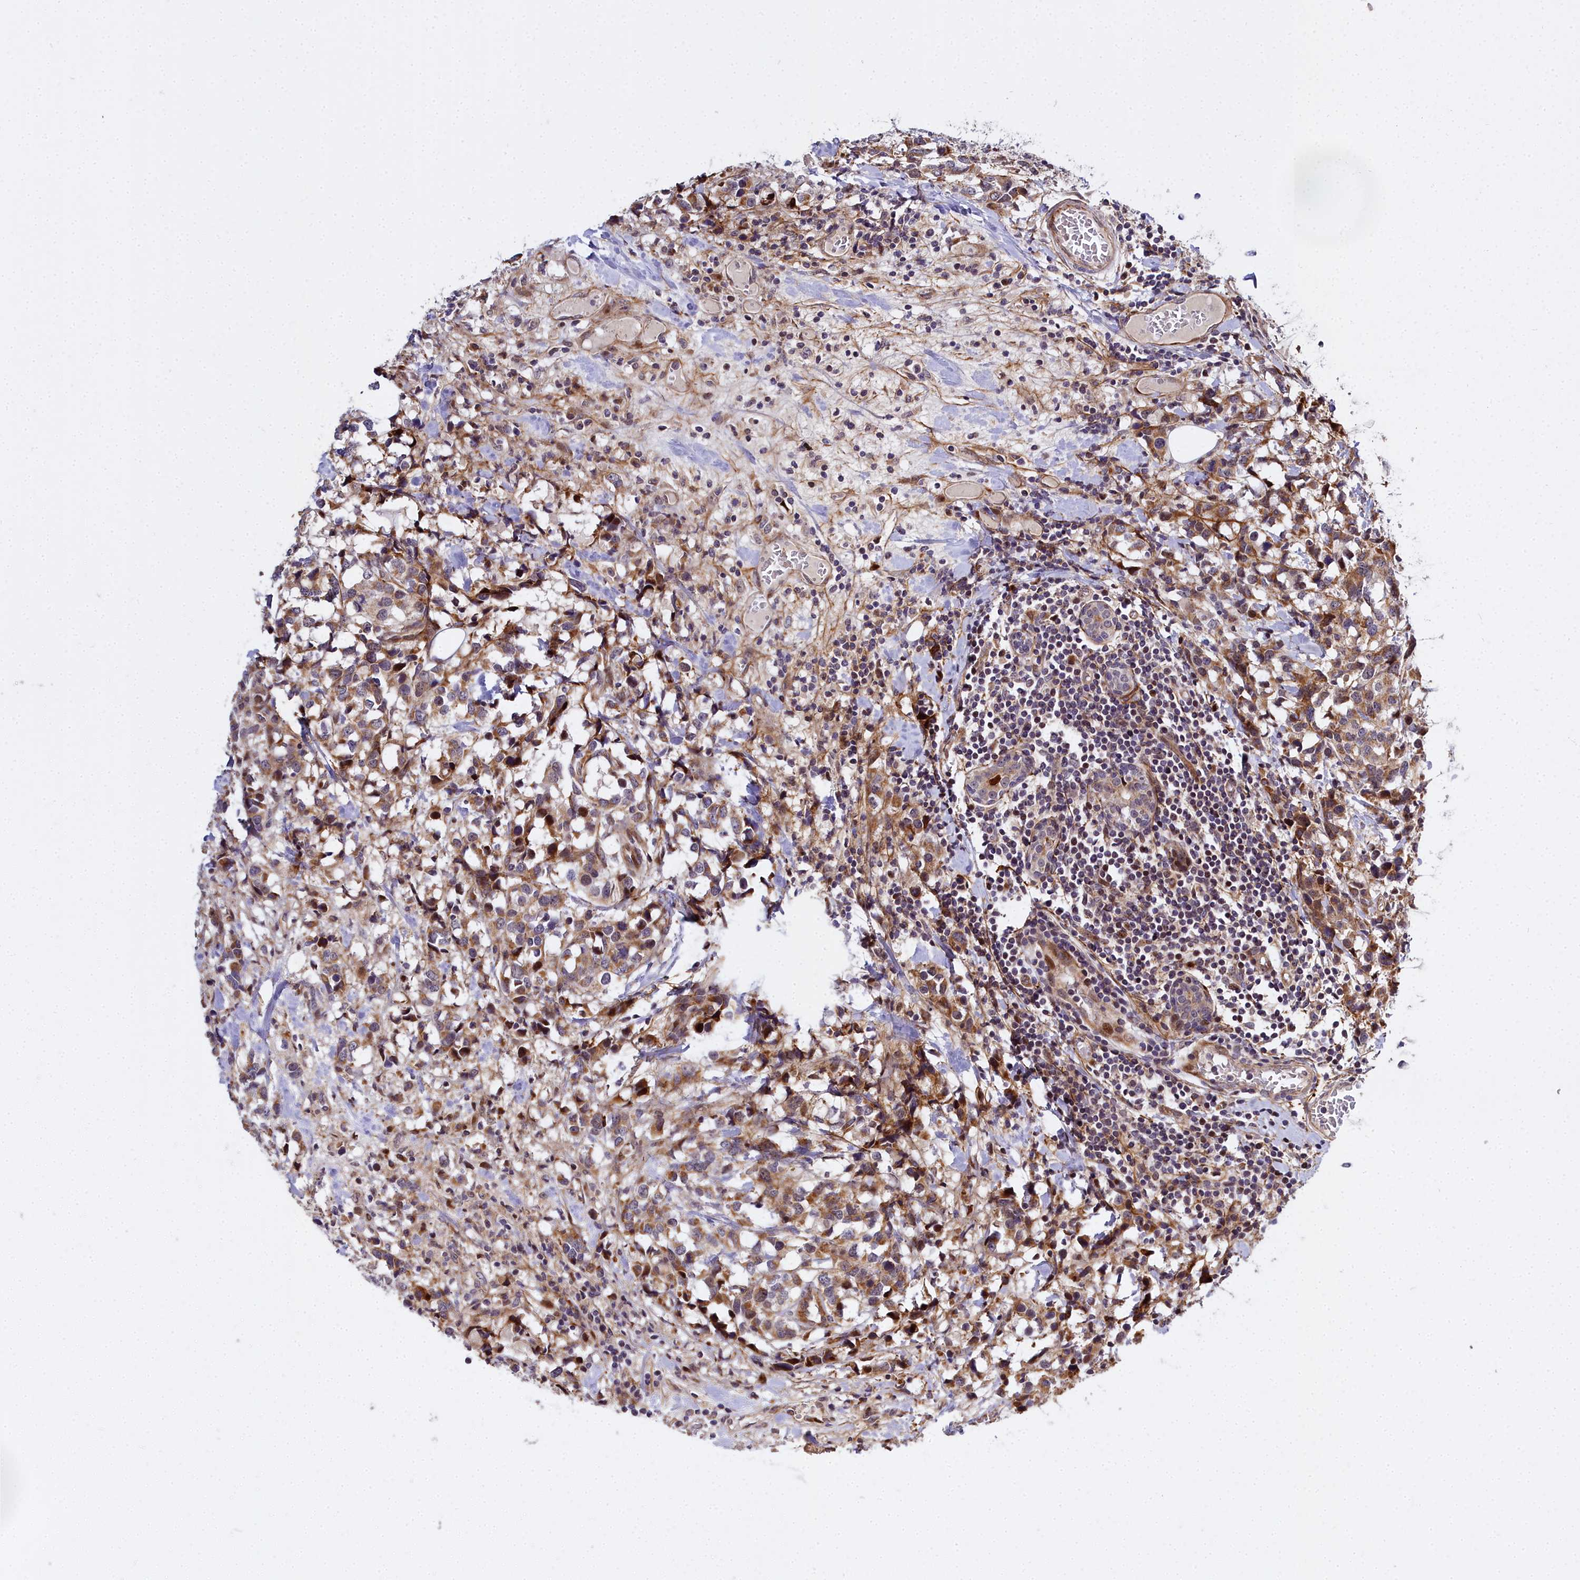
{"staining": {"intensity": "moderate", "quantity": ">75%", "location": "cytoplasmic/membranous"}, "tissue": "breast cancer", "cell_type": "Tumor cells", "image_type": "cancer", "snomed": [{"axis": "morphology", "description": "Lobular carcinoma"}, {"axis": "topography", "description": "Breast"}], "caption": "An immunohistochemistry micrograph of neoplastic tissue is shown. Protein staining in brown shows moderate cytoplasmic/membranous positivity in breast cancer within tumor cells. (IHC, brightfield microscopy, high magnification).", "gene": "MRPS11", "patient": {"sex": "female", "age": 59}}